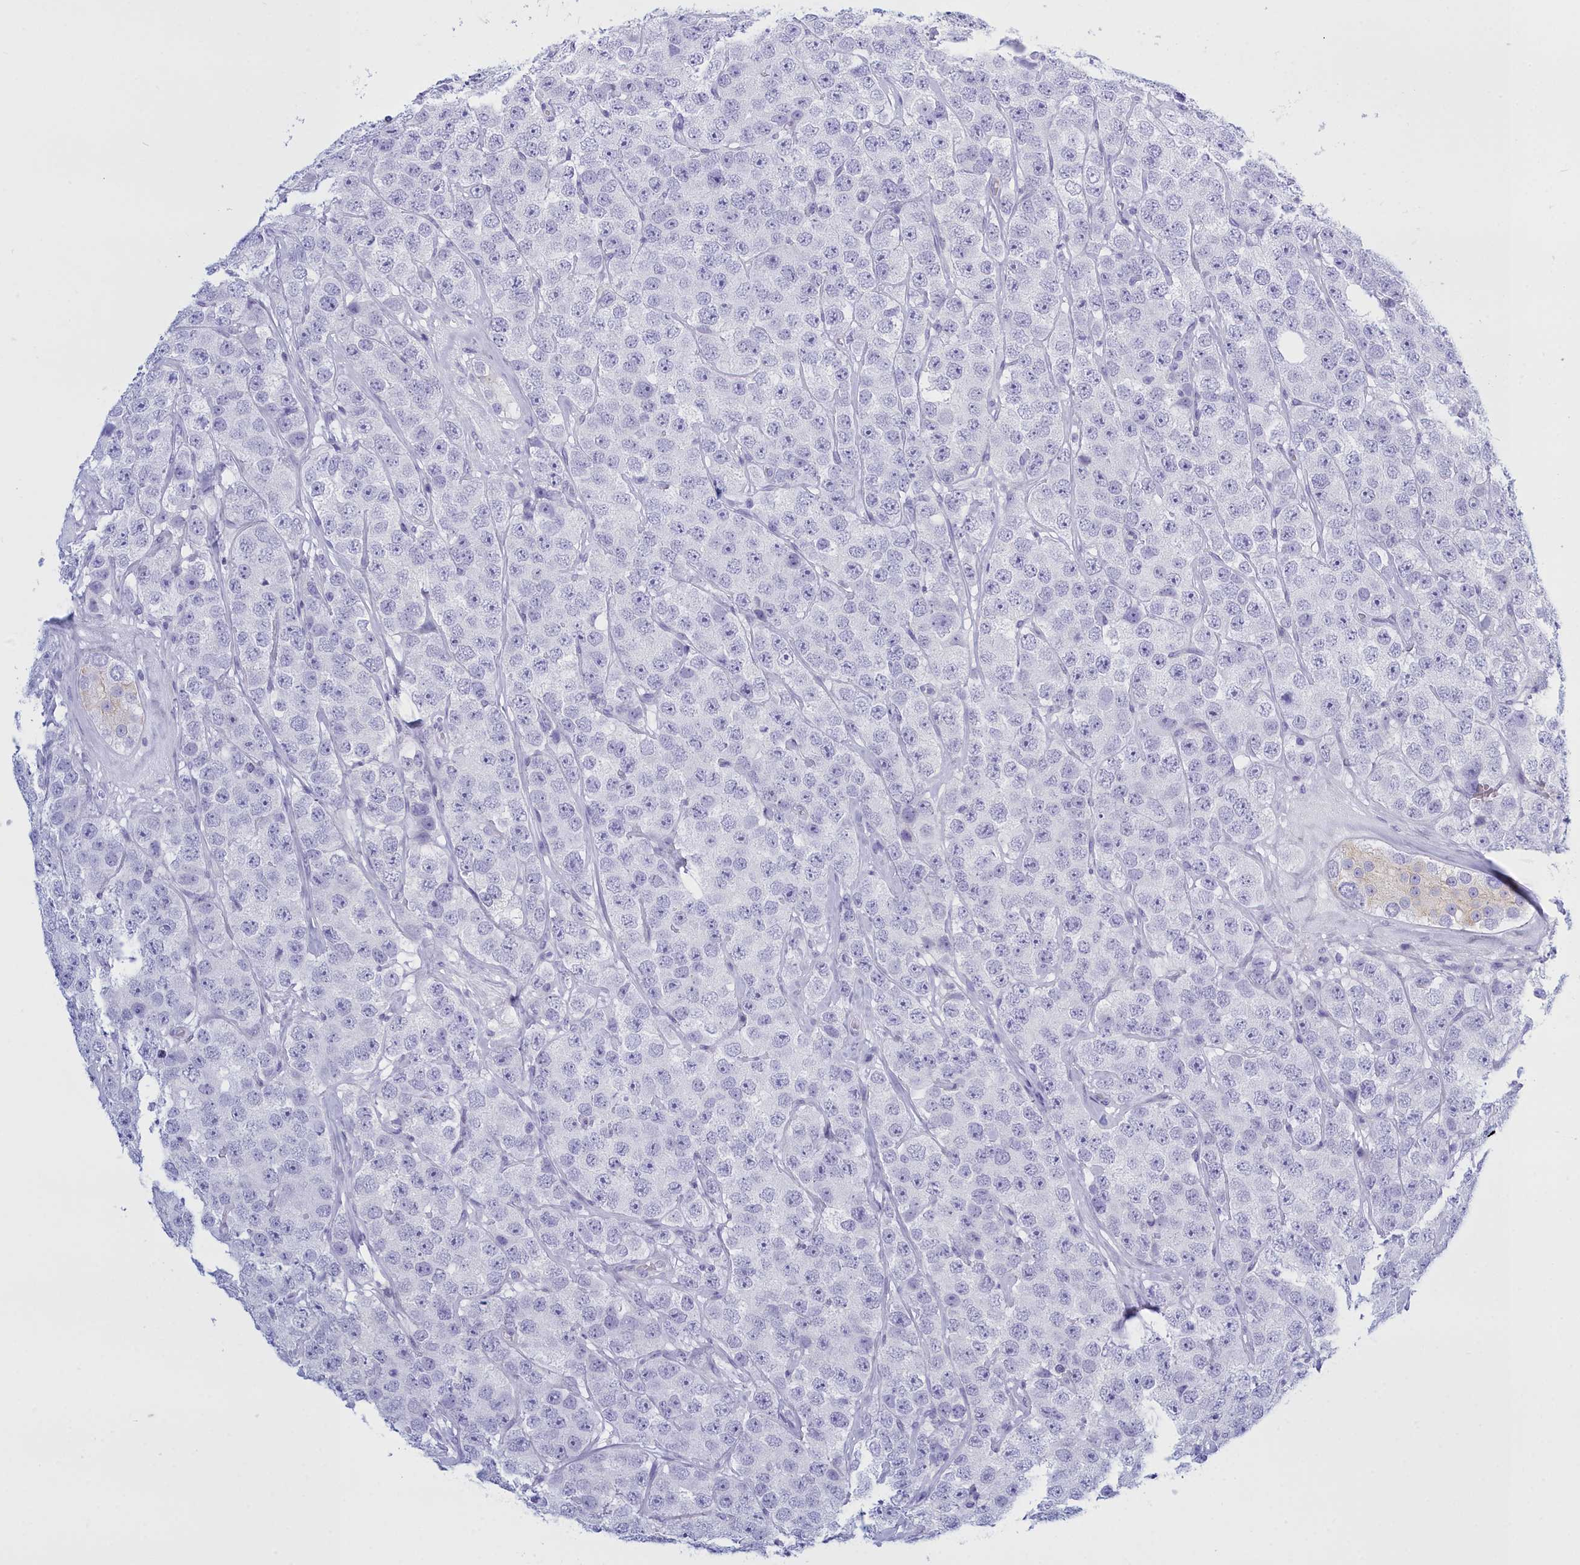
{"staining": {"intensity": "negative", "quantity": "none", "location": "none"}, "tissue": "testis cancer", "cell_type": "Tumor cells", "image_type": "cancer", "snomed": [{"axis": "morphology", "description": "Seminoma, NOS"}, {"axis": "topography", "description": "Testis"}], "caption": "This micrograph is of testis seminoma stained with IHC to label a protein in brown with the nuclei are counter-stained blue. There is no positivity in tumor cells.", "gene": "TMEM97", "patient": {"sex": "male", "age": 28}}